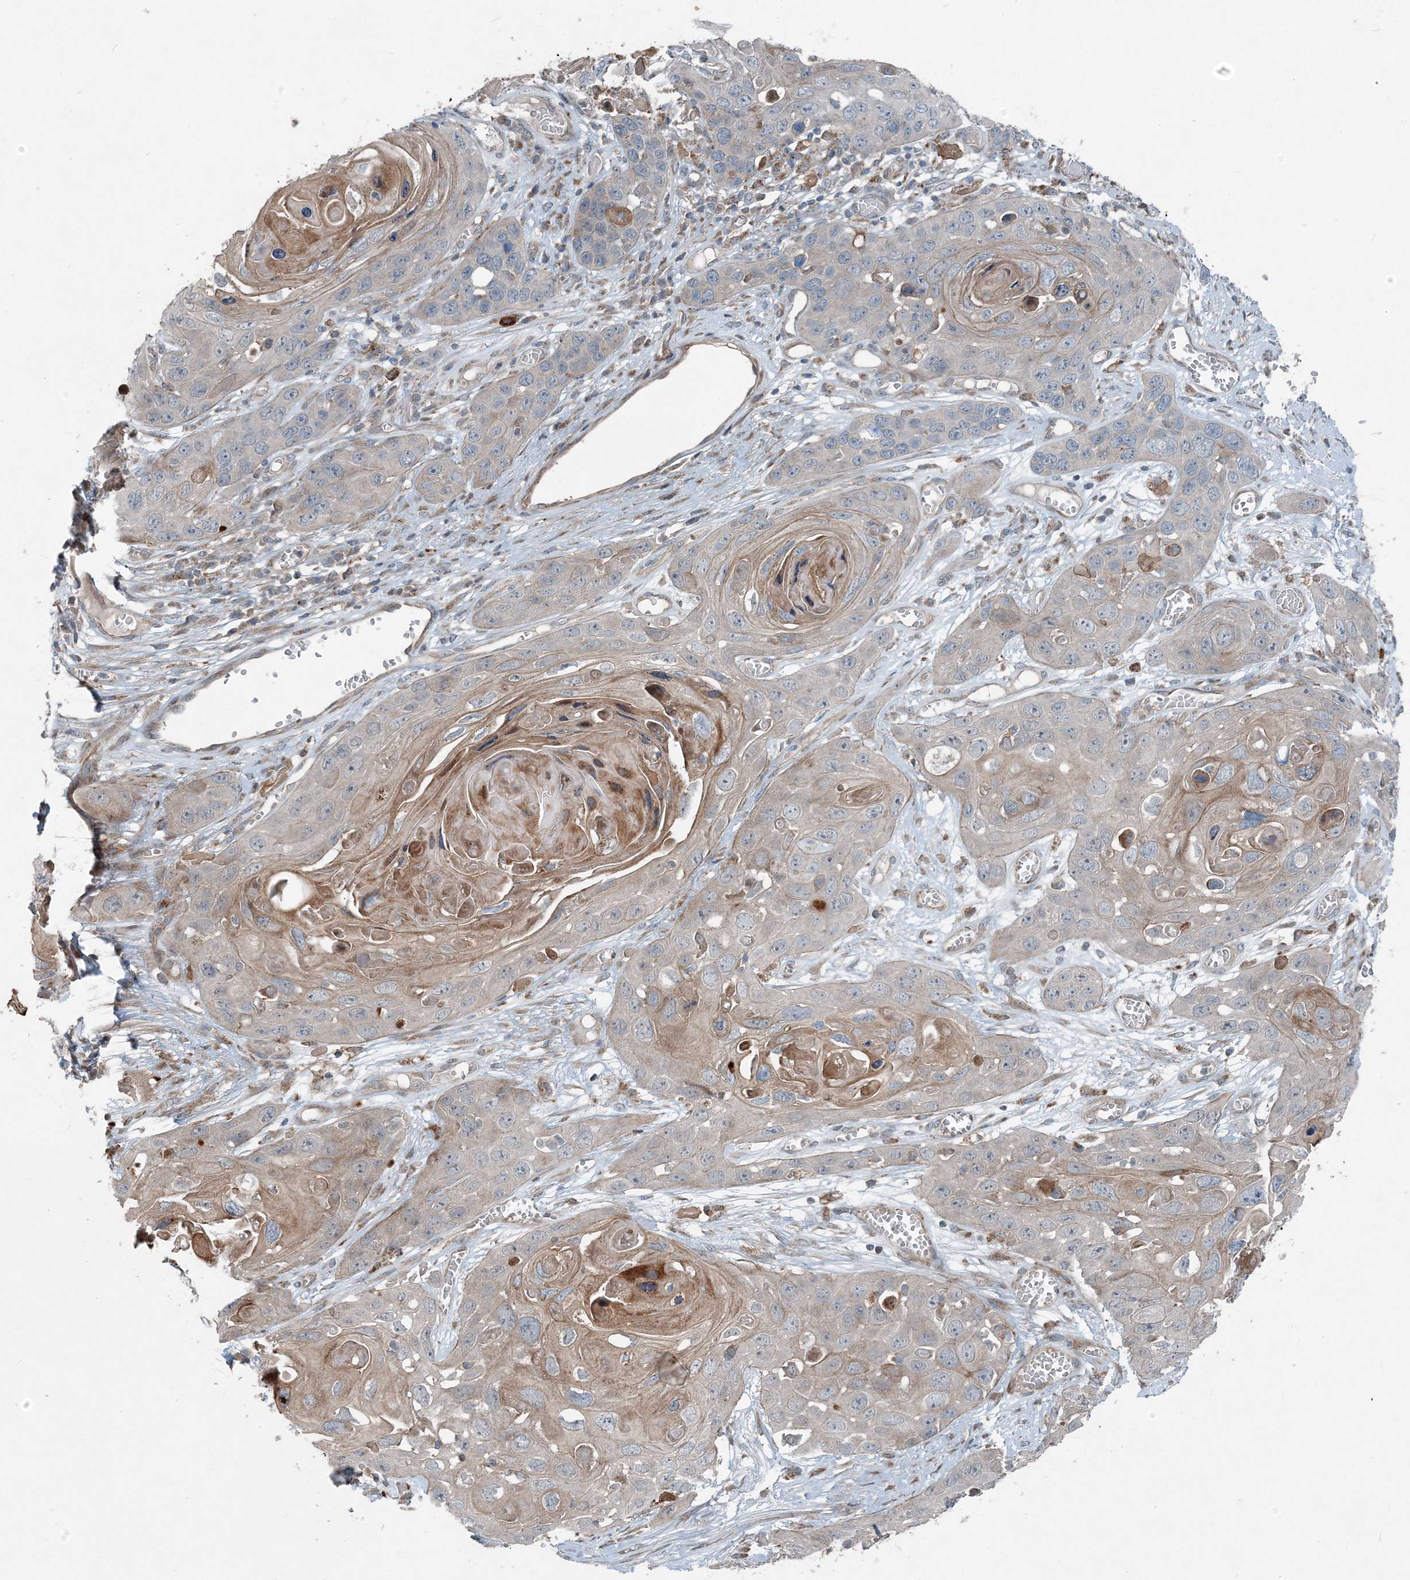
{"staining": {"intensity": "moderate", "quantity": "25%-75%", "location": "cytoplasmic/membranous"}, "tissue": "skin cancer", "cell_type": "Tumor cells", "image_type": "cancer", "snomed": [{"axis": "morphology", "description": "Squamous cell carcinoma, NOS"}, {"axis": "topography", "description": "Skin"}], "caption": "Tumor cells show moderate cytoplasmic/membranous positivity in about 25%-75% of cells in skin cancer. Immunohistochemistry stains the protein of interest in brown and the nuclei are stained blue.", "gene": "INTU", "patient": {"sex": "male", "age": 55}}